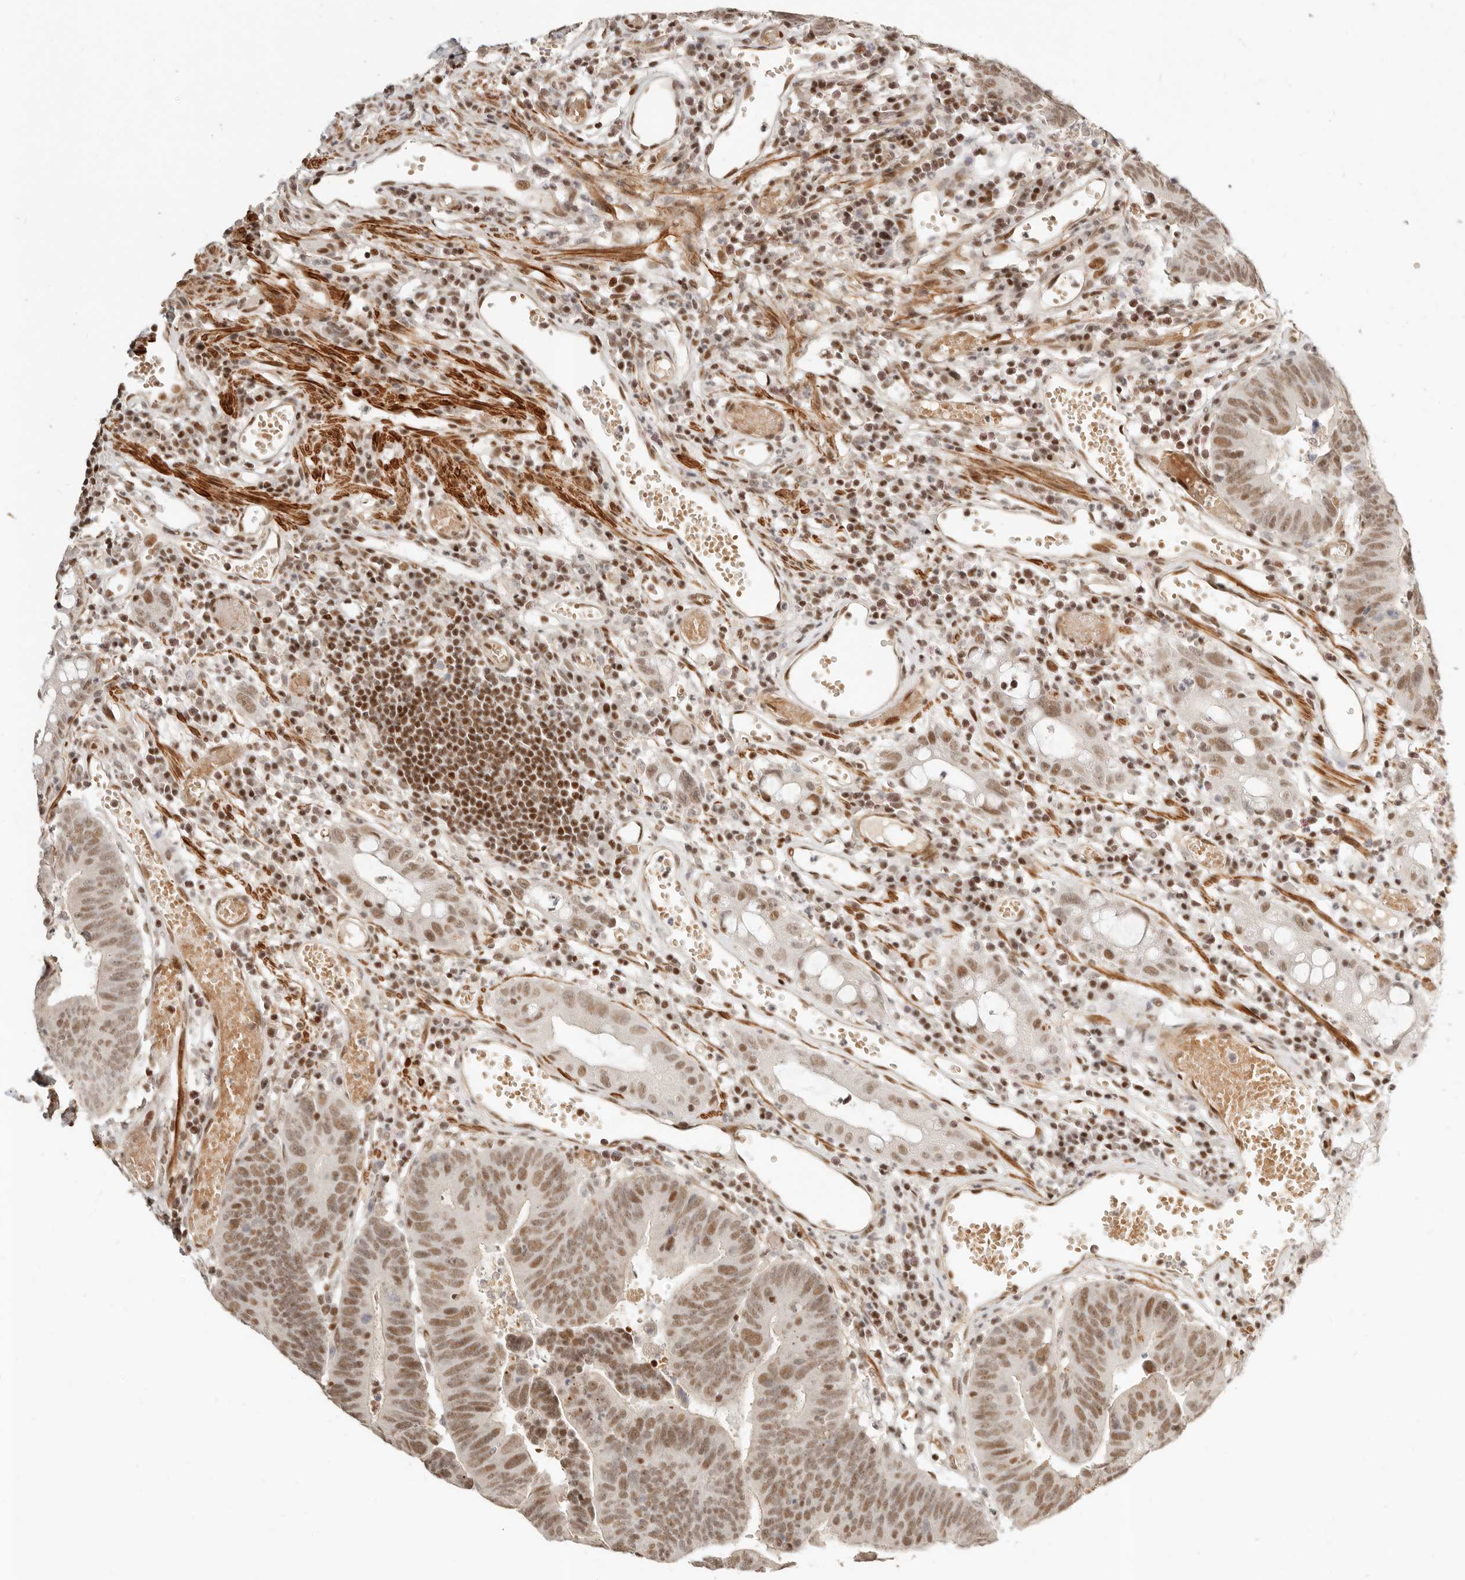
{"staining": {"intensity": "moderate", "quantity": ">75%", "location": "nuclear"}, "tissue": "colorectal cancer", "cell_type": "Tumor cells", "image_type": "cancer", "snomed": [{"axis": "morphology", "description": "Adenocarcinoma, NOS"}, {"axis": "topography", "description": "Rectum"}], "caption": "Human adenocarcinoma (colorectal) stained with a brown dye demonstrates moderate nuclear positive positivity in about >75% of tumor cells.", "gene": "GABPA", "patient": {"sex": "female", "age": 65}}